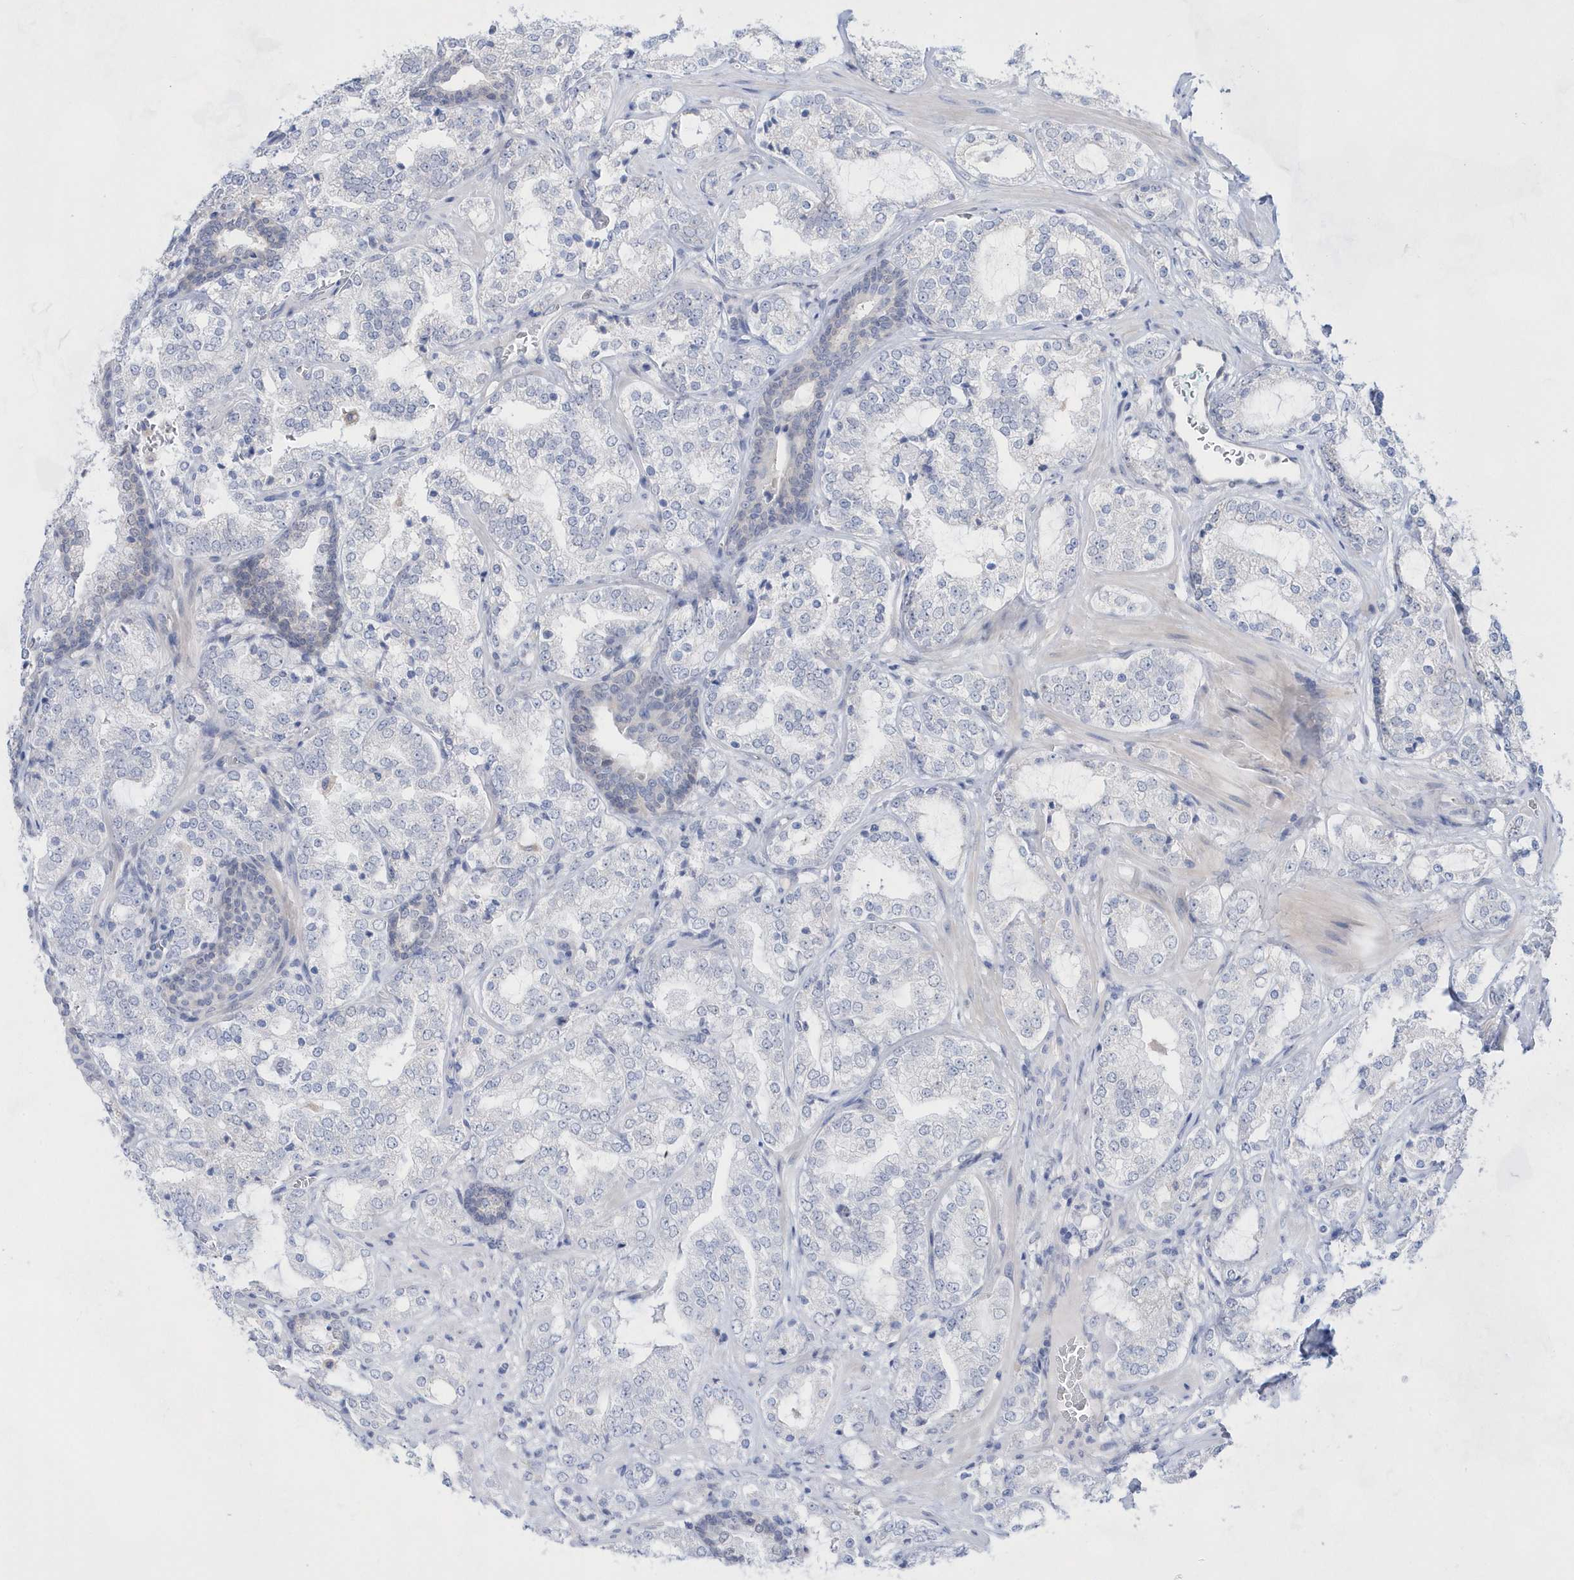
{"staining": {"intensity": "negative", "quantity": "none", "location": "none"}, "tissue": "prostate cancer", "cell_type": "Tumor cells", "image_type": "cancer", "snomed": [{"axis": "morphology", "description": "Adenocarcinoma, High grade"}, {"axis": "topography", "description": "Prostate"}], "caption": "This is an IHC micrograph of prostate cancer (high-grade adenocarcinoma). There is no expression in tumor cells.", "gene": "BDH2", "patient": {"sex": "male", "age": 64}}